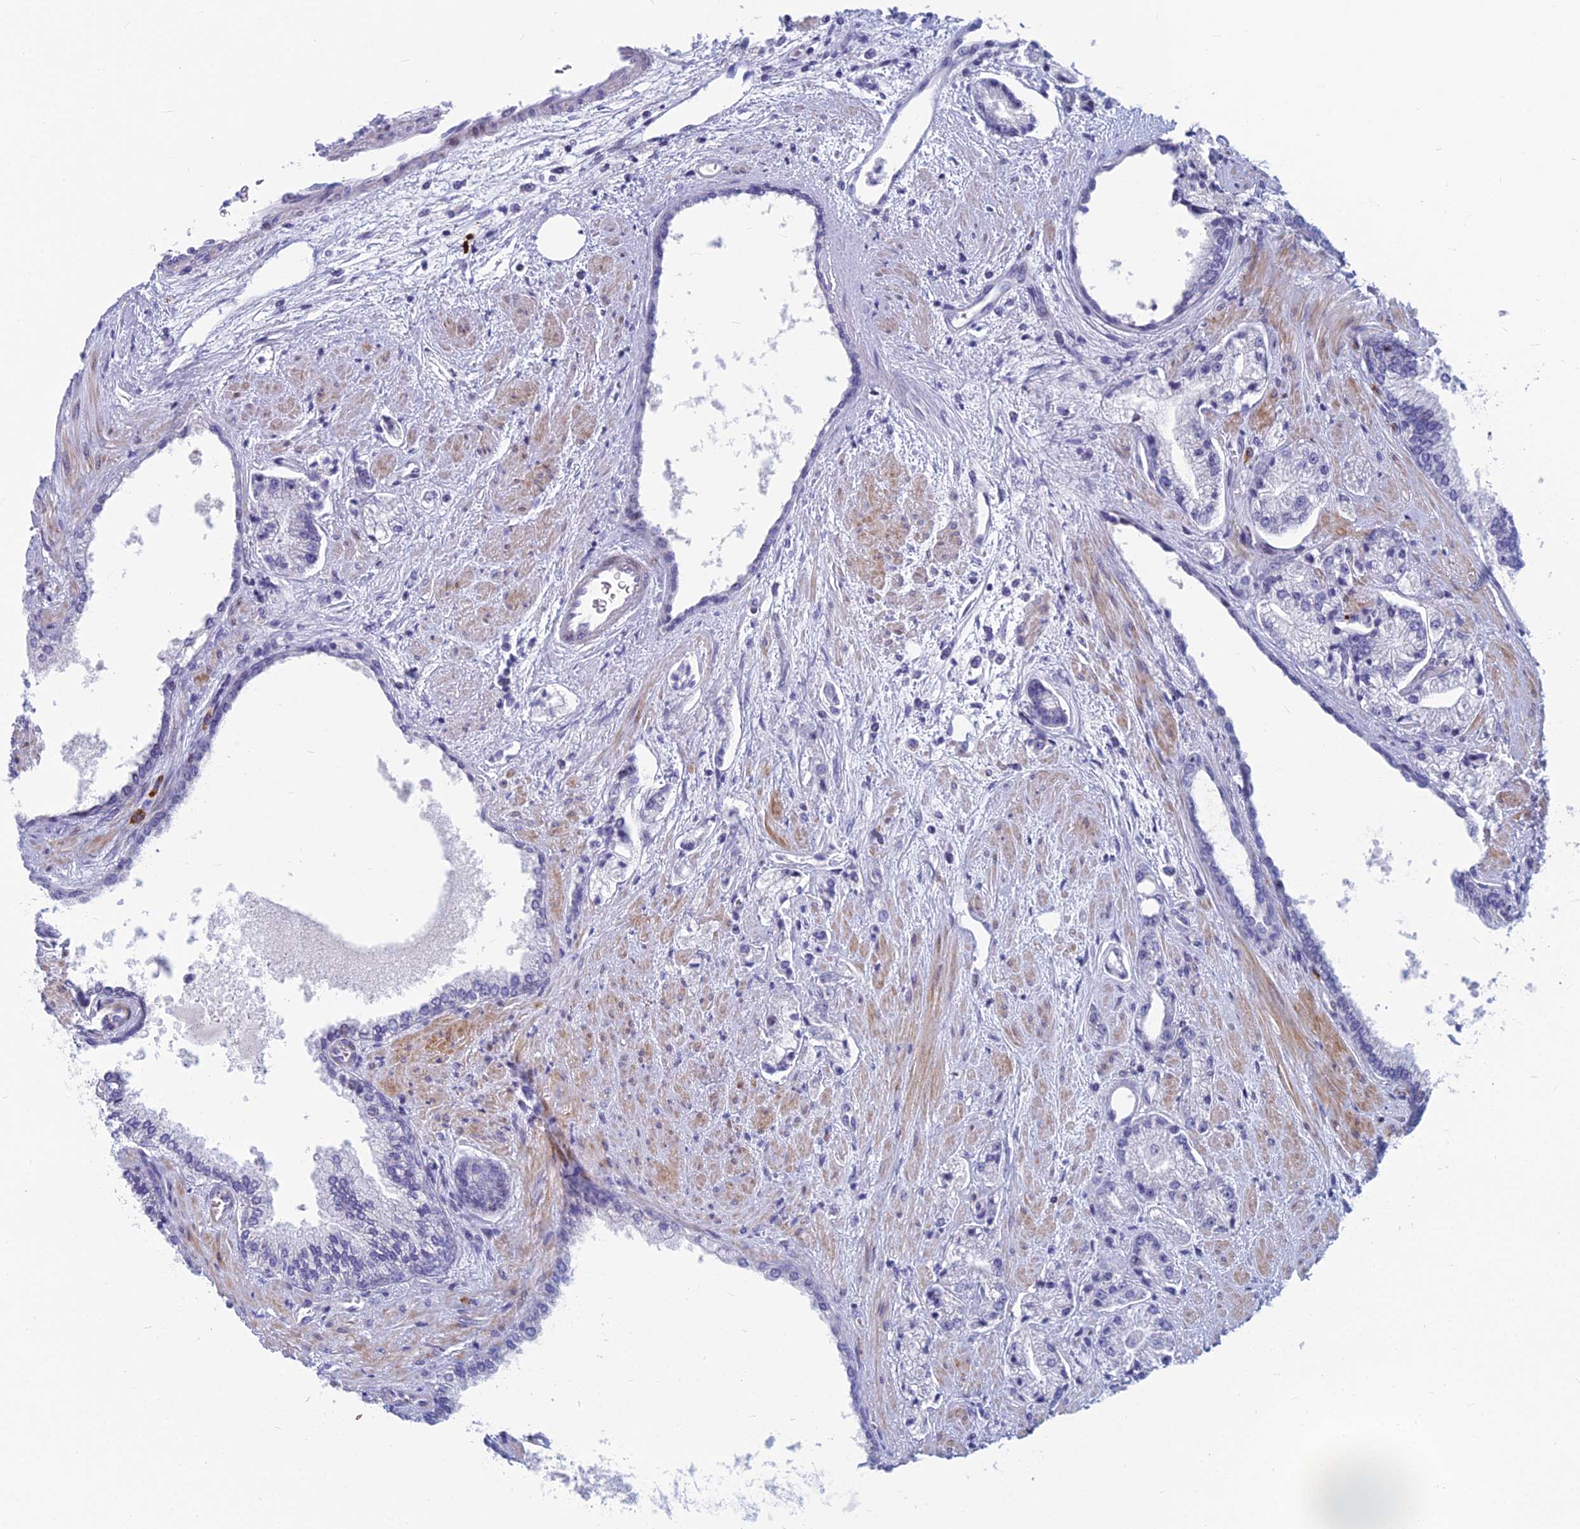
{"staining": {"intensity": "negative", "quantity": "none", "location": "none"}, "tissue": "prostate cancer", "cell_type": "Tumor cells", "image_type": "cancer", "snomed": [{"axis": "morphology", "description": "Adenocarcinoma, High grade"}, {"axis": "topography", "description": "Prostate"}], "caption": "A micrograph of prostate cancer stained for a protein demonstrates no brown staining in tumor cells. (DAB (3,3'-diaminobenzidine) immunohistochemistry (IHC) visualized using brightfield microscopy, high magnification).", "gene": "MYBPC2", "patient": {"sex": "male", "age": 67}}